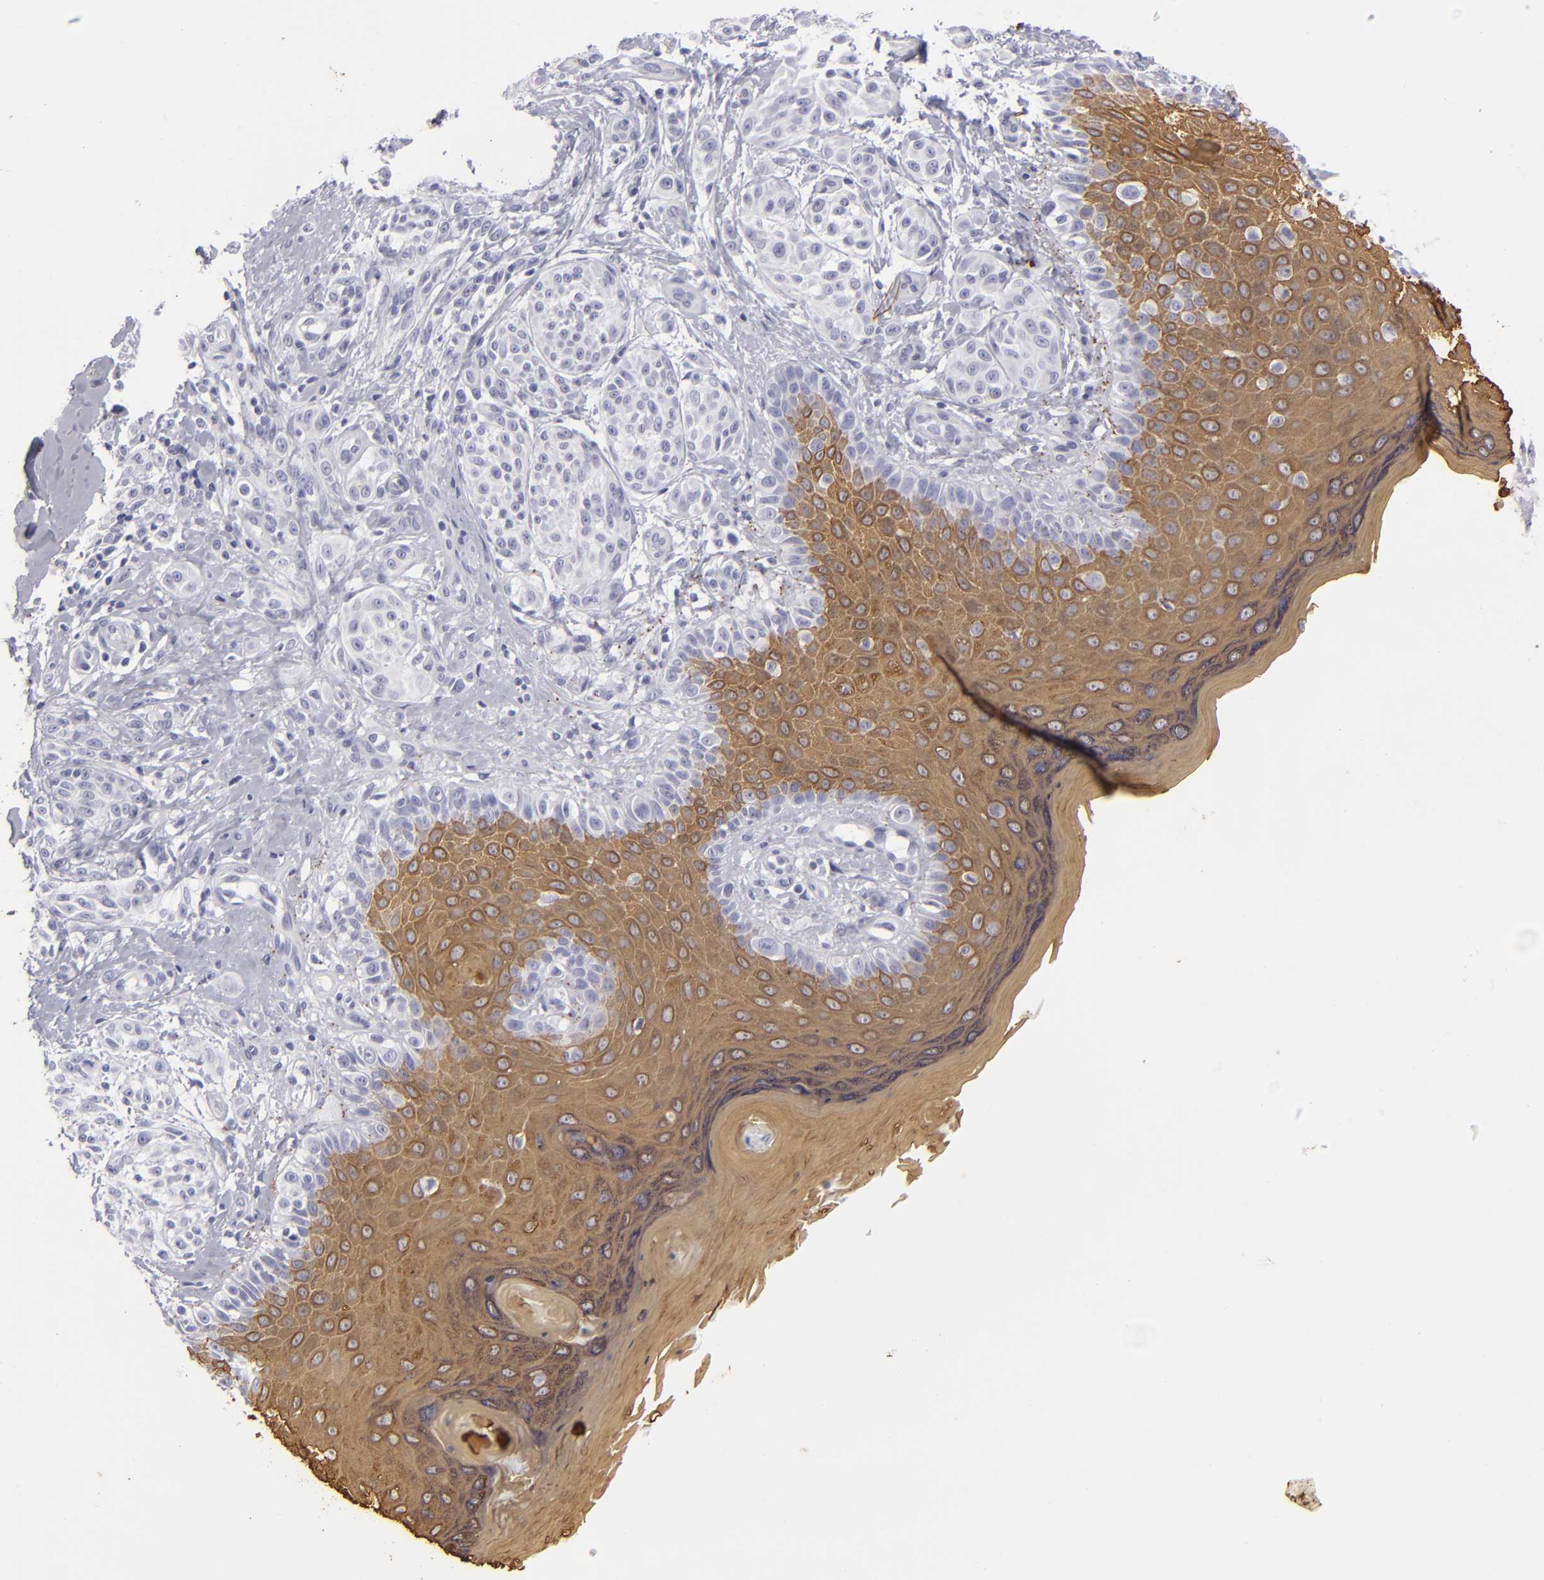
{"staining": {"intensity": "negative", "quantity": "none", "location": "none"}, "tissue": "melanoma", "cell_type": "Tumor cells", "image_type": "cancer", "snomed": [{"axis": "morphology", "description": "Malignant melanoma, NOS"}, {"axis": "topography", "description": "Skin"}], "caption": "High magnification brightfield microscopy of malignant melanoma stained with DAB (brown) and counterstained with hematoxylin (blue): tumor cells show no significant positivity.", "gene": "KRT1", "patient": {"sex": "male", "age": 57}}